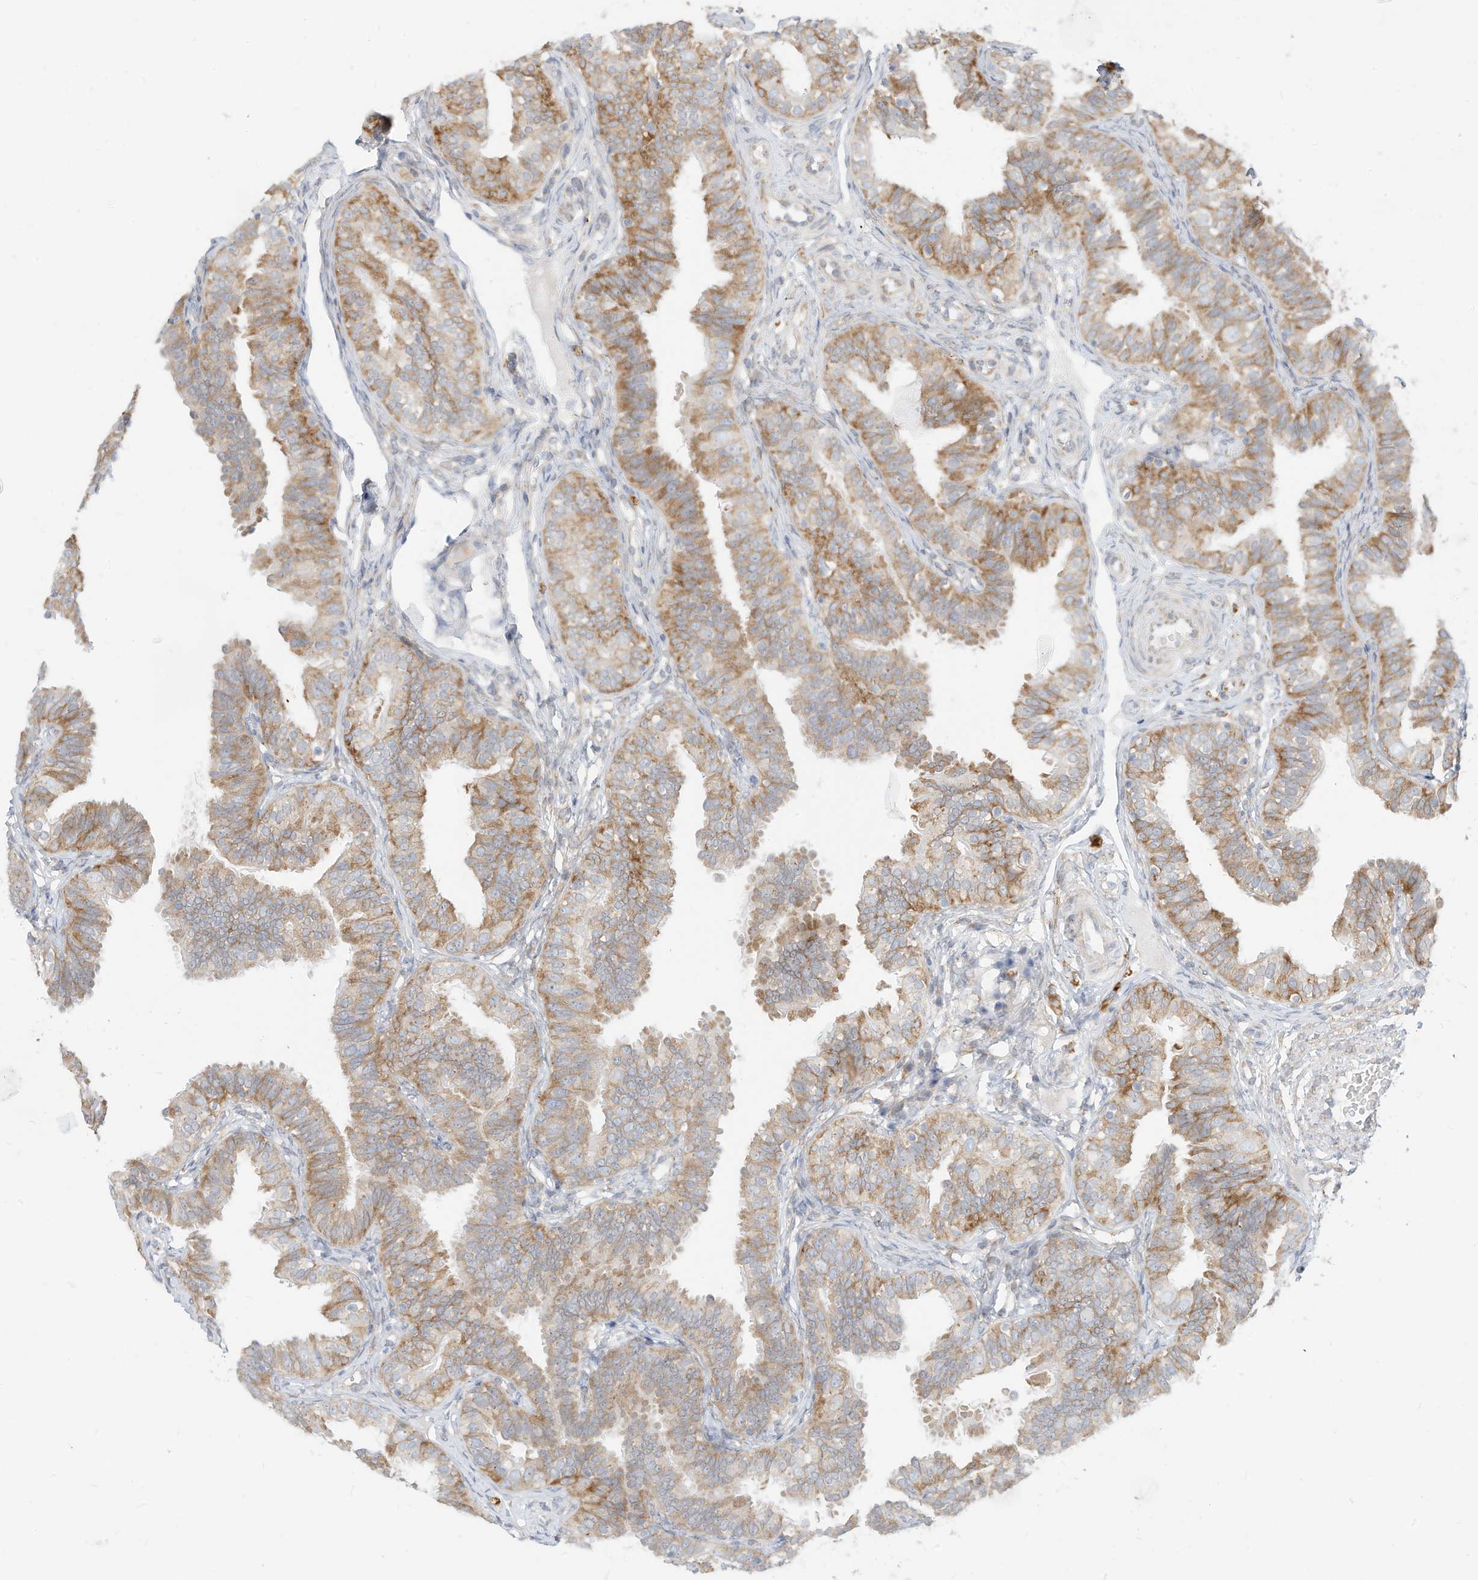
{"staining": {"intensity": "moderate", "quantity": "25%-75%", "location": "cytoplasmic/membranous"}, "tissue": "fallopian tube", "cell_type": "Glandular cells", "image_type": "normal", "snomed": [{"axis": "morphology", "description": "Normal tissue, NOS"}, {"axis": "topography", "description": "Fallopian tube"}], "caption": "An immunohistochemistry photomicrograph of benign tissue is shown. Protein staining in brown shows moderate cytoplasmic/membranous positivity in fallopian tube within glandular cells.", "gene": "STT3A", "patient": {"sex": "female", "age": 35}}